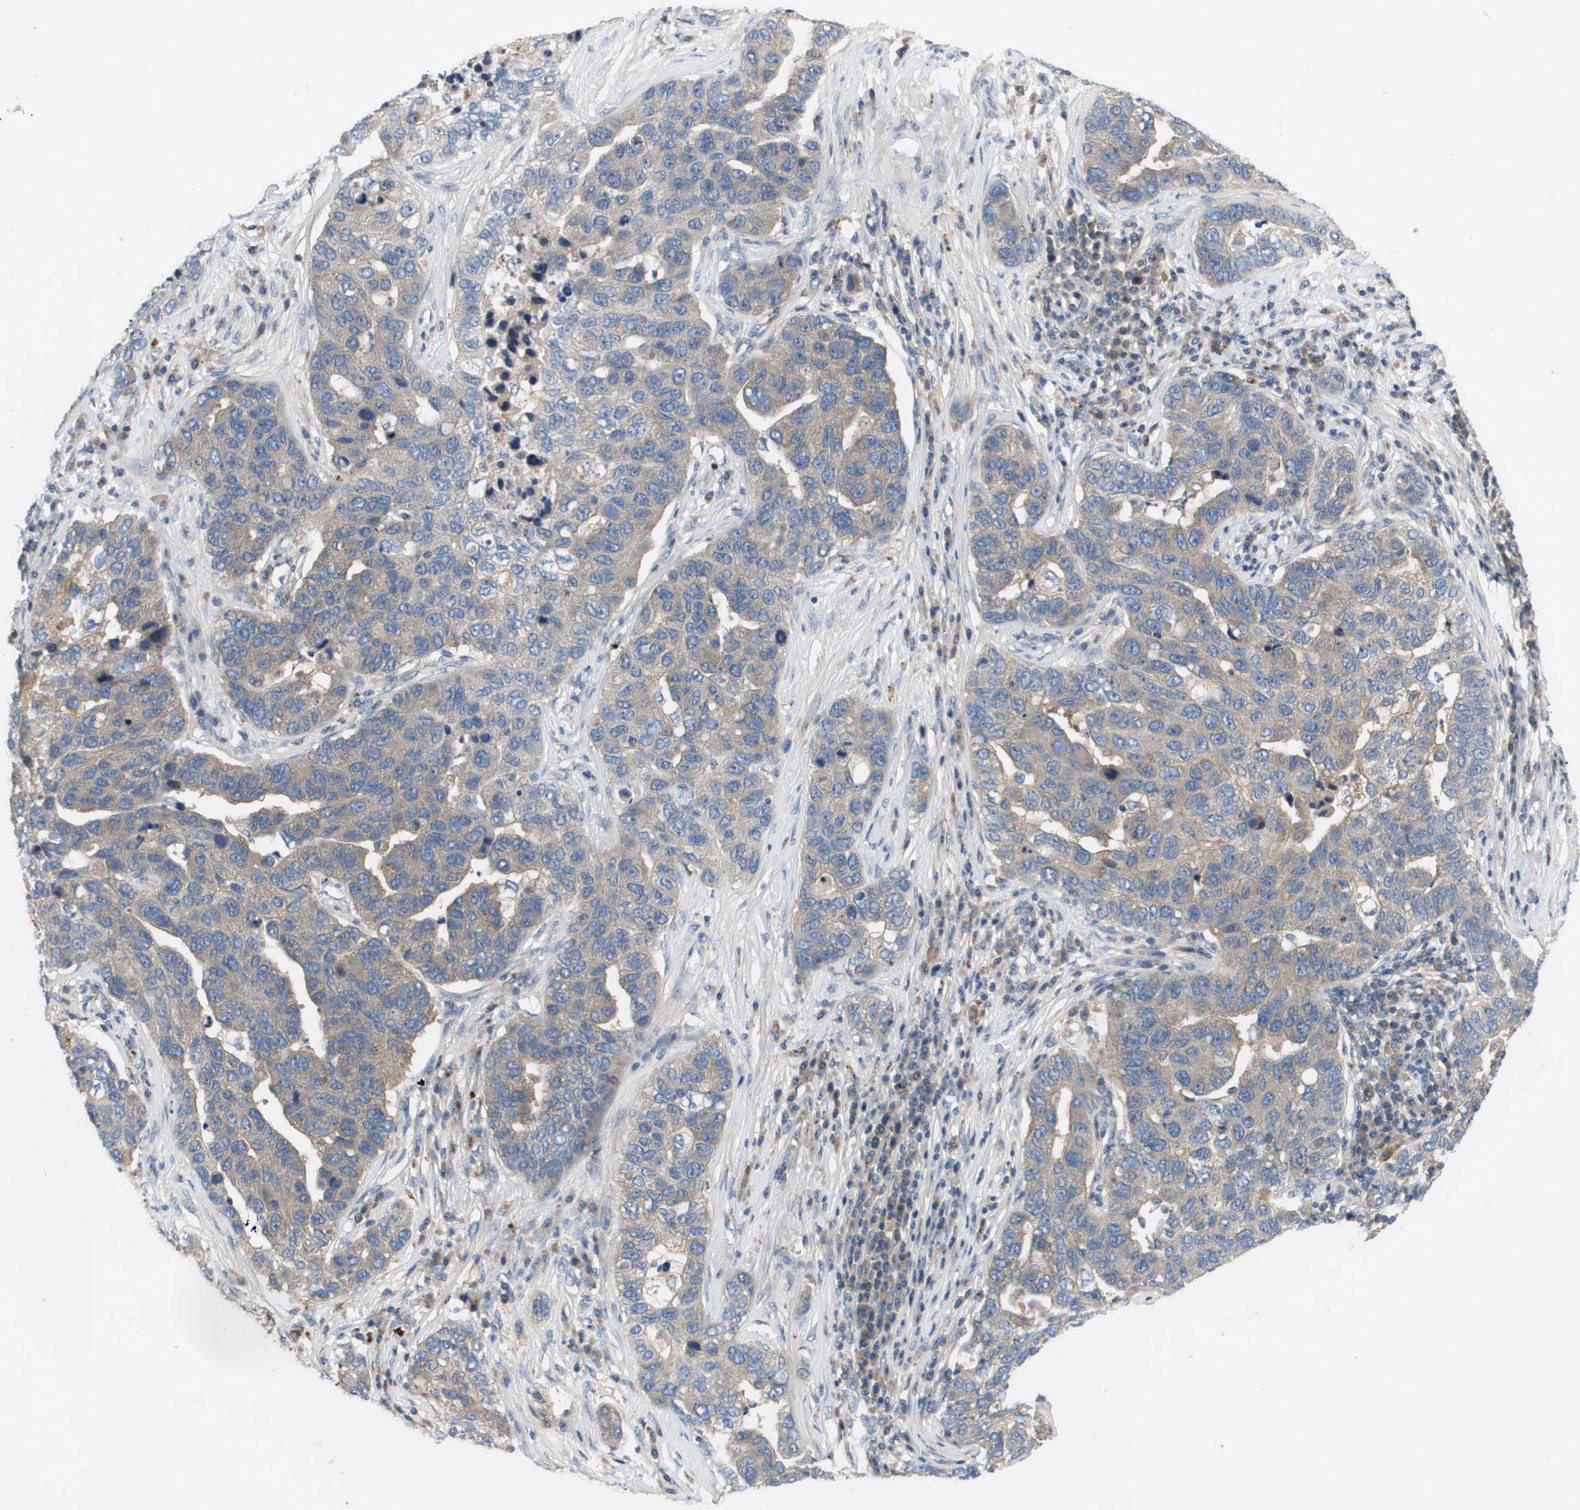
{"staining": {"intensity": "weak", "quantity": "25%-75%", "location": "cytoplasmic/membranous"}, "tissue": "pancreatic cancer", "cell_type": "Tumor cells", "image_type": "cancer", "snomed": [{"axis": "morphology", "description": "Adenocarcinoma, NOS"}, {"axis": "topography", "description": "Pancreas"}], "caption": "IHC image of pancreatic adenocarcinoma stained for a protein (brown), which reveals low levels of weak cytoplasmic/membranous staining in about 25%-75% of tumor cells.", "gene": "SLC25A20", "patient": {"sex": "female", "age": 61}}